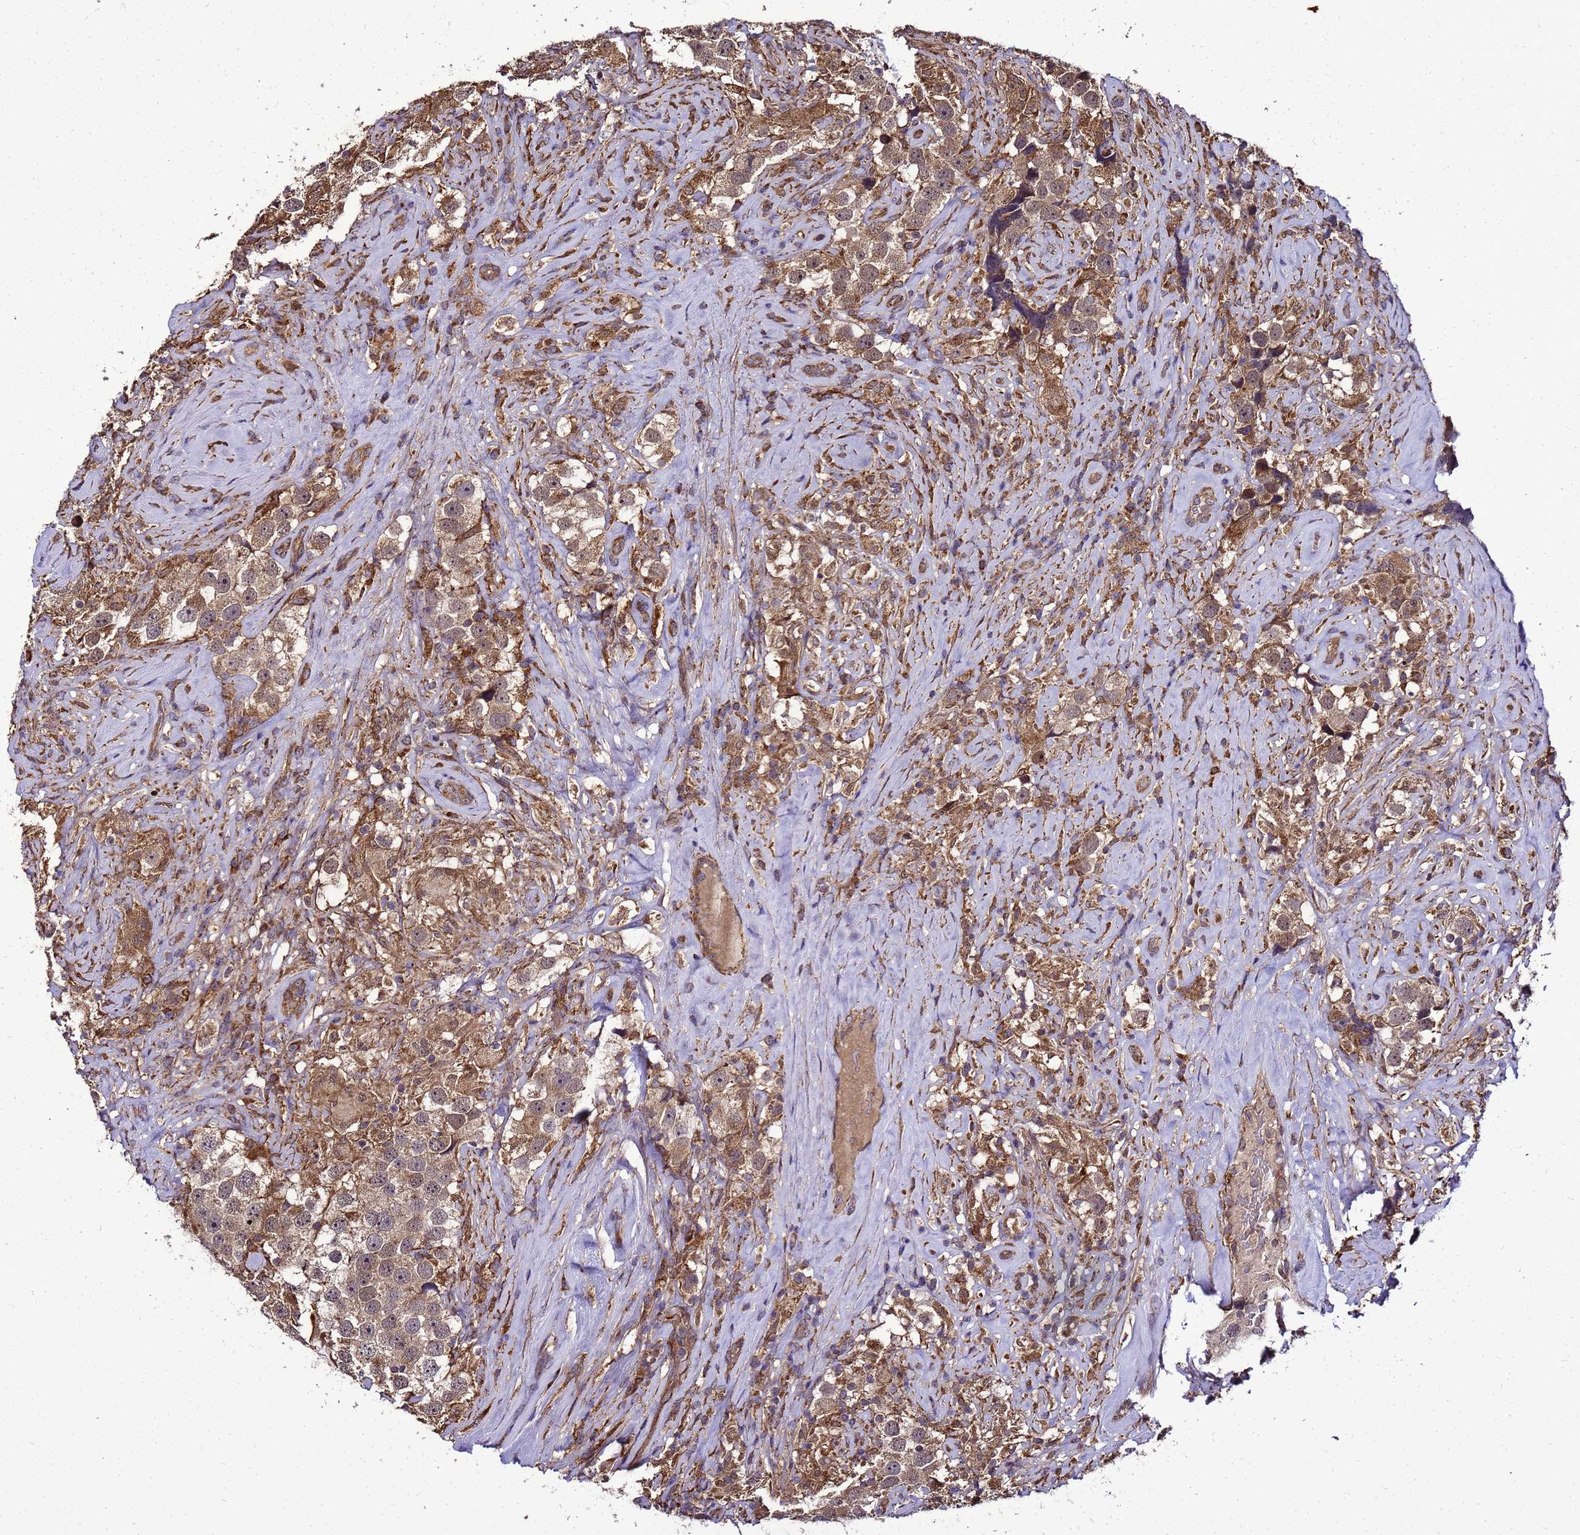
{"staining": {"intensity": "moderate", "quantity": ">75%", "location": "cytoplasmic/membranous"}, "tissue": "testis cancer", "cell_type": "Tumor cells", "image_type": "cancer", "snomed": [{"axis": "morphology", "description": "Seminoma, NOS"}, {"axis": "topography", "description": "Testis"}], "caption": "Immunohistochemistry (IHC) of human testis cancer (seminoma) demonstrates medium levels of moderate cytoplasmic/membranous expression in approximately >75% of tumor cells.", "gene": "TRABD", "patient": {"sex": "male", "age": 49}}